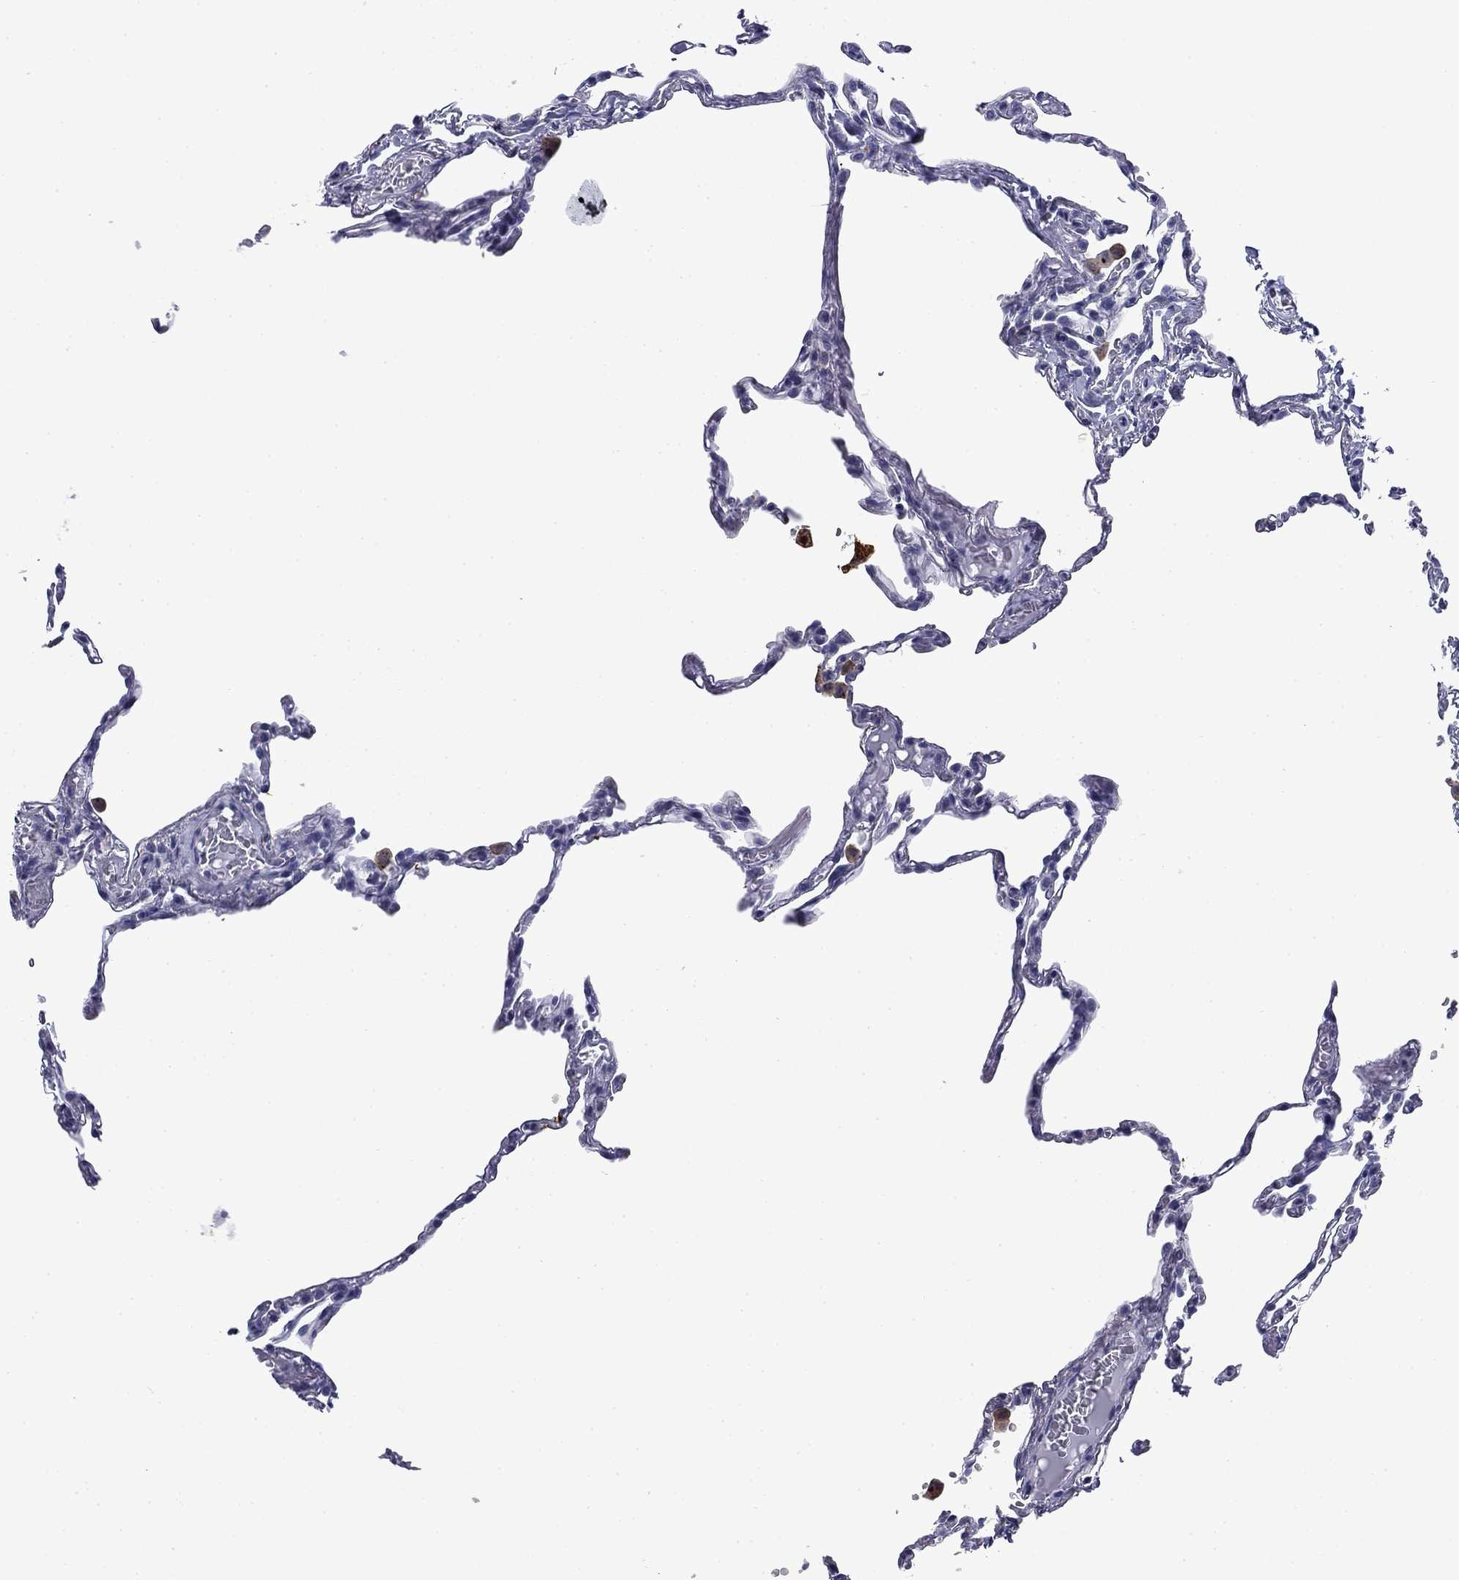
{"staining": {"intensity": "negative", "quantity": "none", "location": "none"}, "tissue": "lung", "cell_type": "Alveolar cells", "image_type": "normal", "snomed": [{"axis": "morphology", "description": "Normal tissue, NOS"}, {"axis": "topography", "description": "Lung"}], "caption": "Alveolar cells are negative for protein expression in unremarkable human lung. The staining is performed using DAB brown chromogen with nuclei counter-stained in using hematoxylin.", "gene": "BCL2L14", "patient": {"sex": "male", "age": 78}}